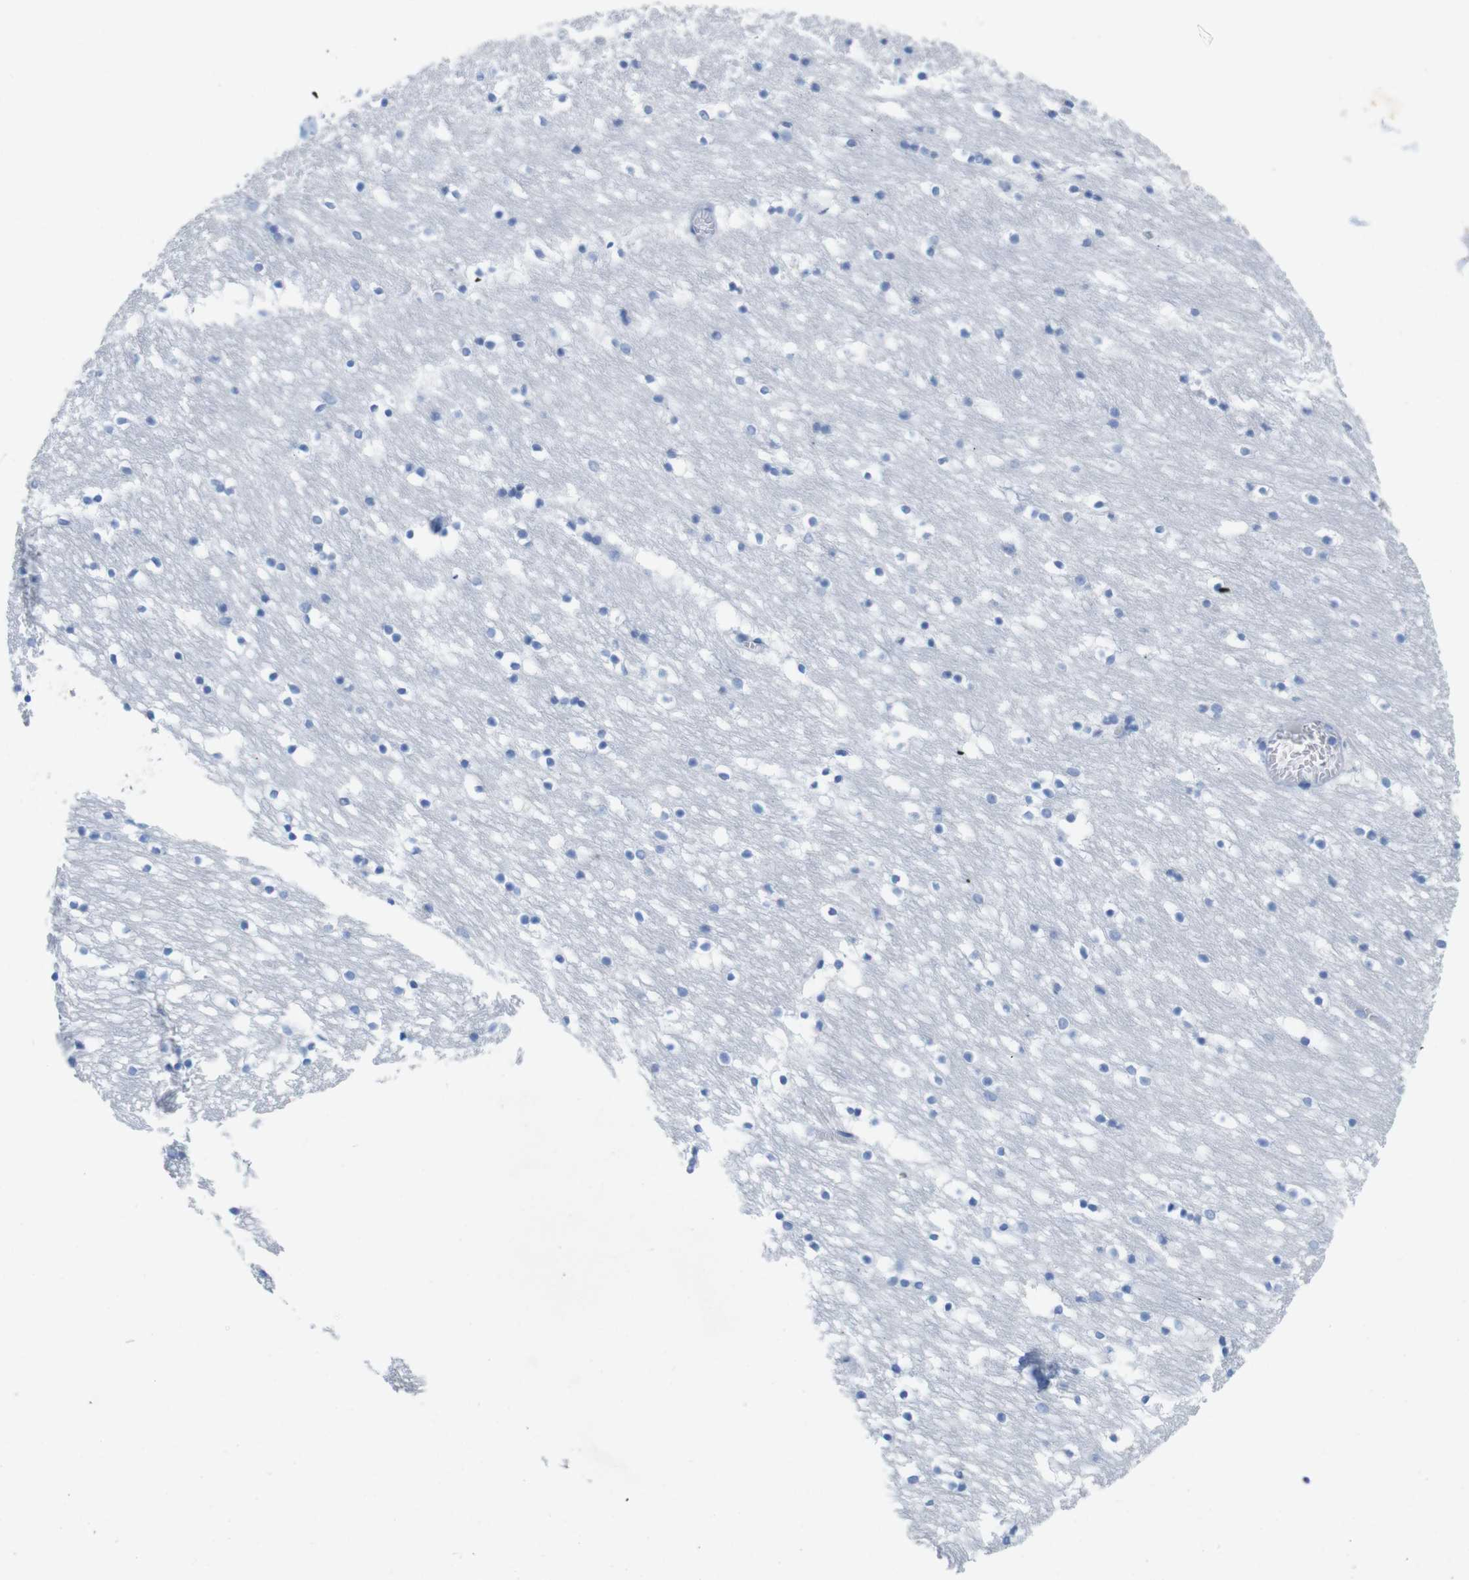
{"staining": {"intensity": "negative", "quantity": "none", "location": "none"}, "tissue": "caudate", "cell_type": "Glial cells", "image_type": "normal", "snomed": [{"axis": "morphology", "description": "Normal tissue, NOS"}, {"axis": "topography", "description": "Lateral ventricle wall"}], "caption": "The image demonstrates no significant staining in glial cells of caudate.", "gene": "LAG3", "patient": {"sex": "male", "age": 45}}